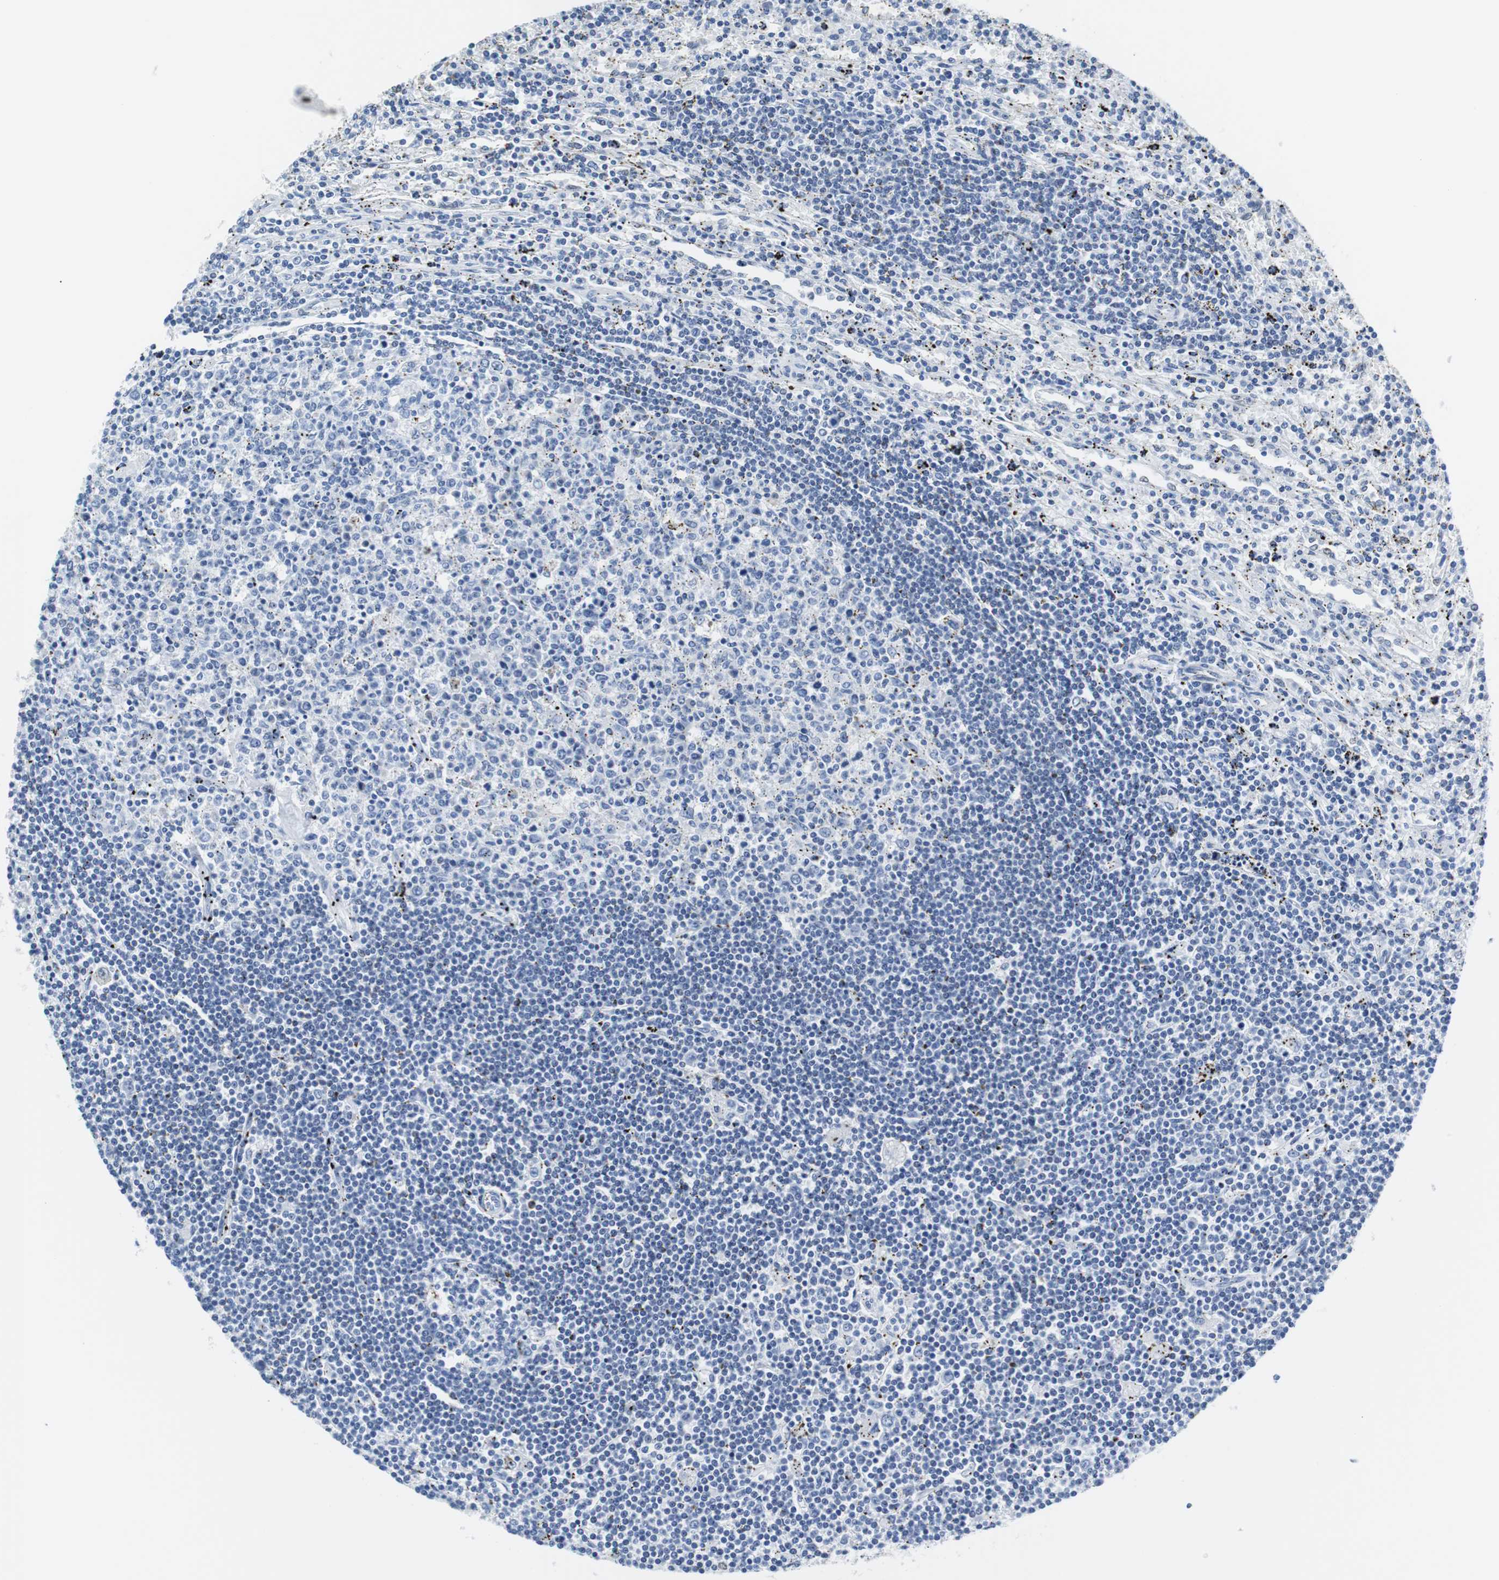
{"staining": {"intensity": "negative", "quantity": "none", "location": "none"}, "tissue": "lymphoma", "cell_type": "Tumor cells", "image_type": "cancer", "snomed": [{"axis": "morphology", "description": "Malignant lymphoma, non-Hodgkin's type, Low grade"}, {"axis": "topography", "description": "Spleen"}], "caption": "Immunohistochemistry histopathology image of neoplastic tissue: malignant lymphoma, non-Hodgkin's type (low-grade) stained with DAB (3,3'-diaminobenzidine) exhibits no significant protein staining in tumor cells. (Brightfield microscopy of DAB (3,3'-diaminobenzidine) IHC at high magnification).", "gene": "JUN", "patient": {"sex": "male", "age": 76}}